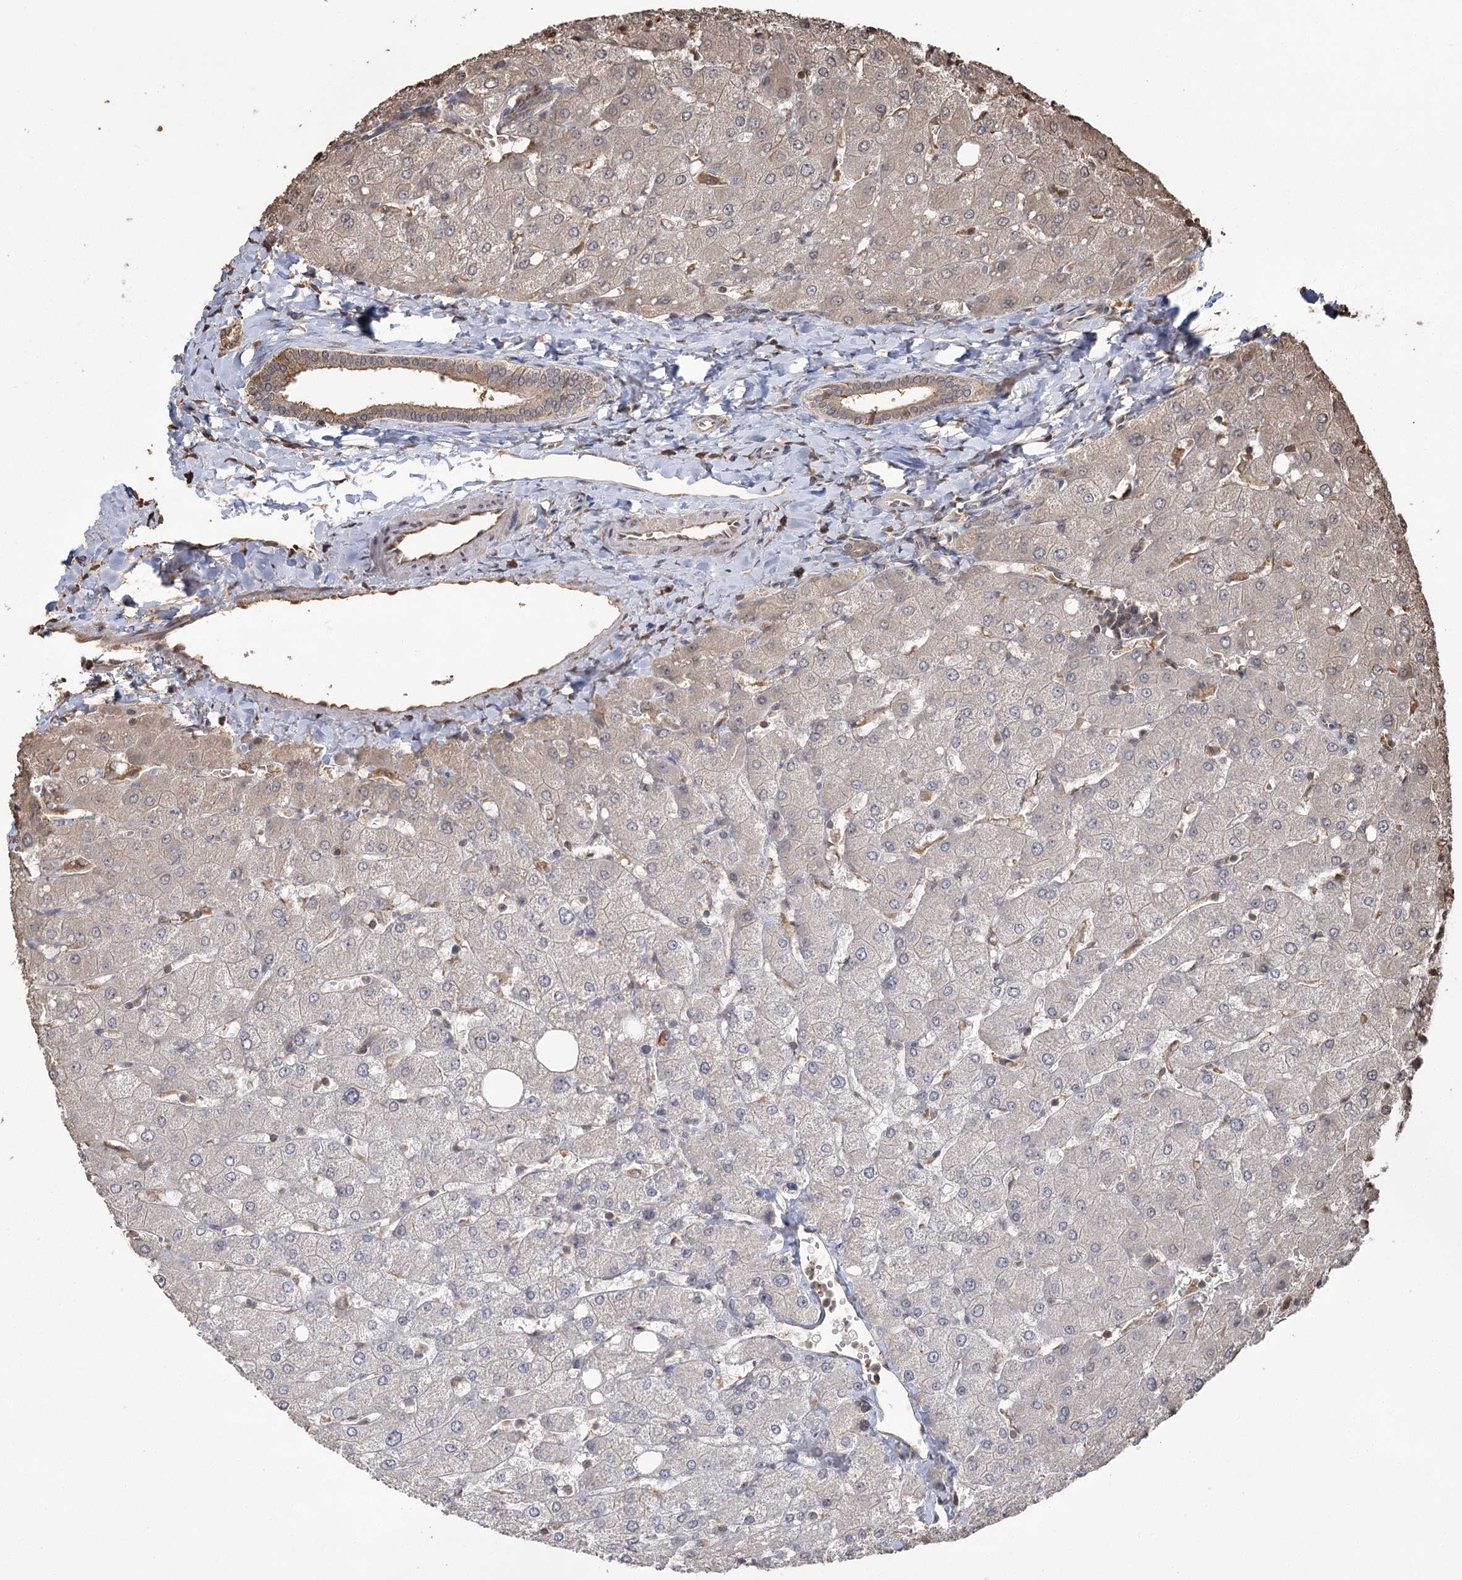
{"staining": {"intensity": "weak", "quantity": ">75%", "location": "cytoplasmic/membranous"}, "tissue": "liver", "cell_type": "Cholangiocytes", "image_type": "normal", "snomed": [{"axis": "morphology", "description": "Normal tissue, NOS"}, {"axis": "topography", "description": "Liver"}], "caption": "This photomicrograph exhibits immunohistochemistry (IHC) staining of unremarkable human liver, with low weak cytoplasmic/membranous expression in about >75% of cholangiocytes.", "gene": "PLCH1", "patient": {"sex": "male", "age": 55}}